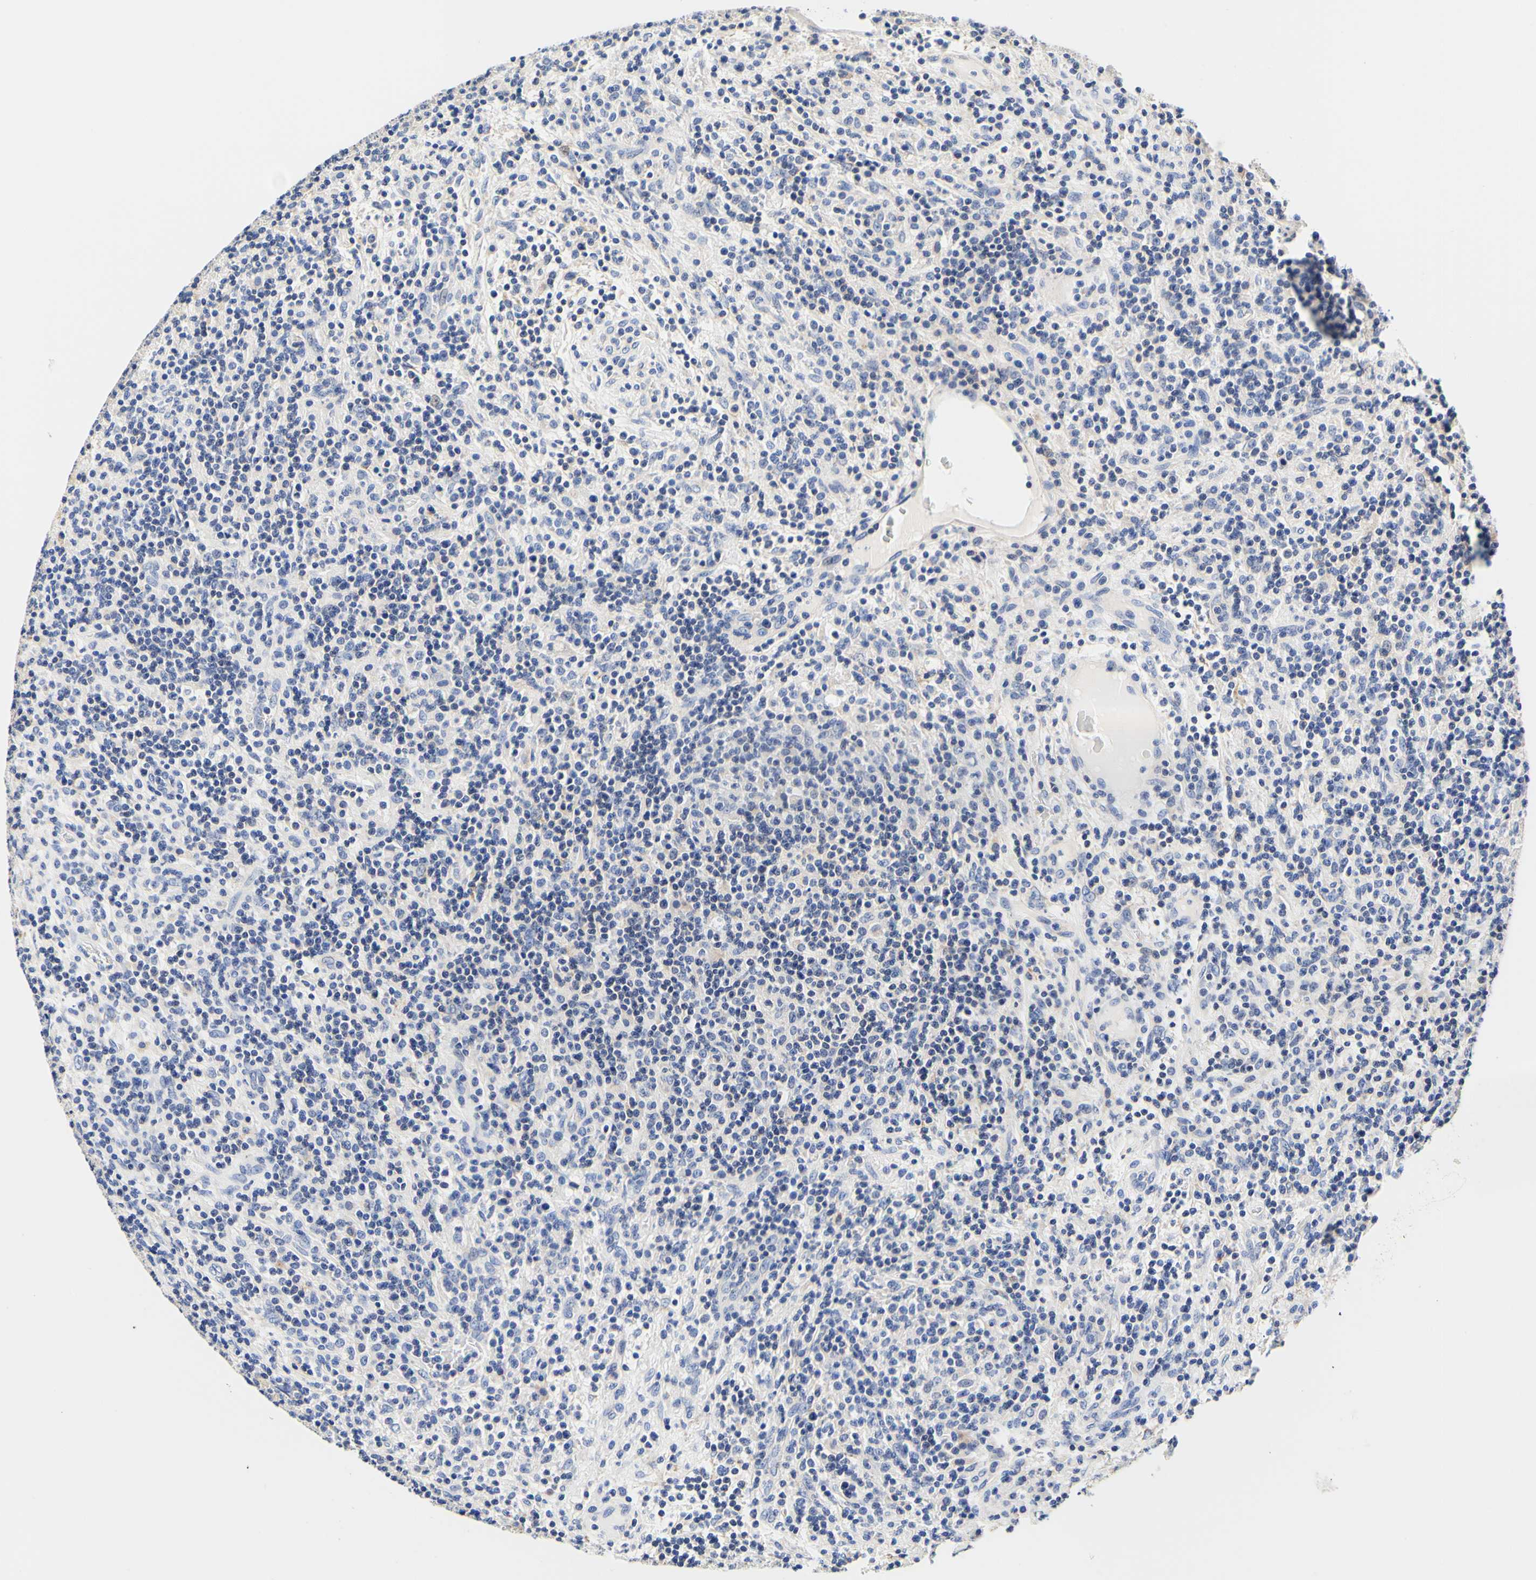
{"staining": {"intensity": "negative", "quantity": "none", "location": "none"}, "tissue": "lymphoma", "cell_type": "Tumor cells", "image_type": "cancer", "snomed": [{"axis": "morphology", "description": "Hodgkin's disease, NOS"}, {"axis": "topography", "description": "Lymph node"}], "caption": "The image exhibits no staining of tumor cells in Hodgkin's disease.", "gene": "CAMK4", "patient": {"sex": "male", "age": 70}}